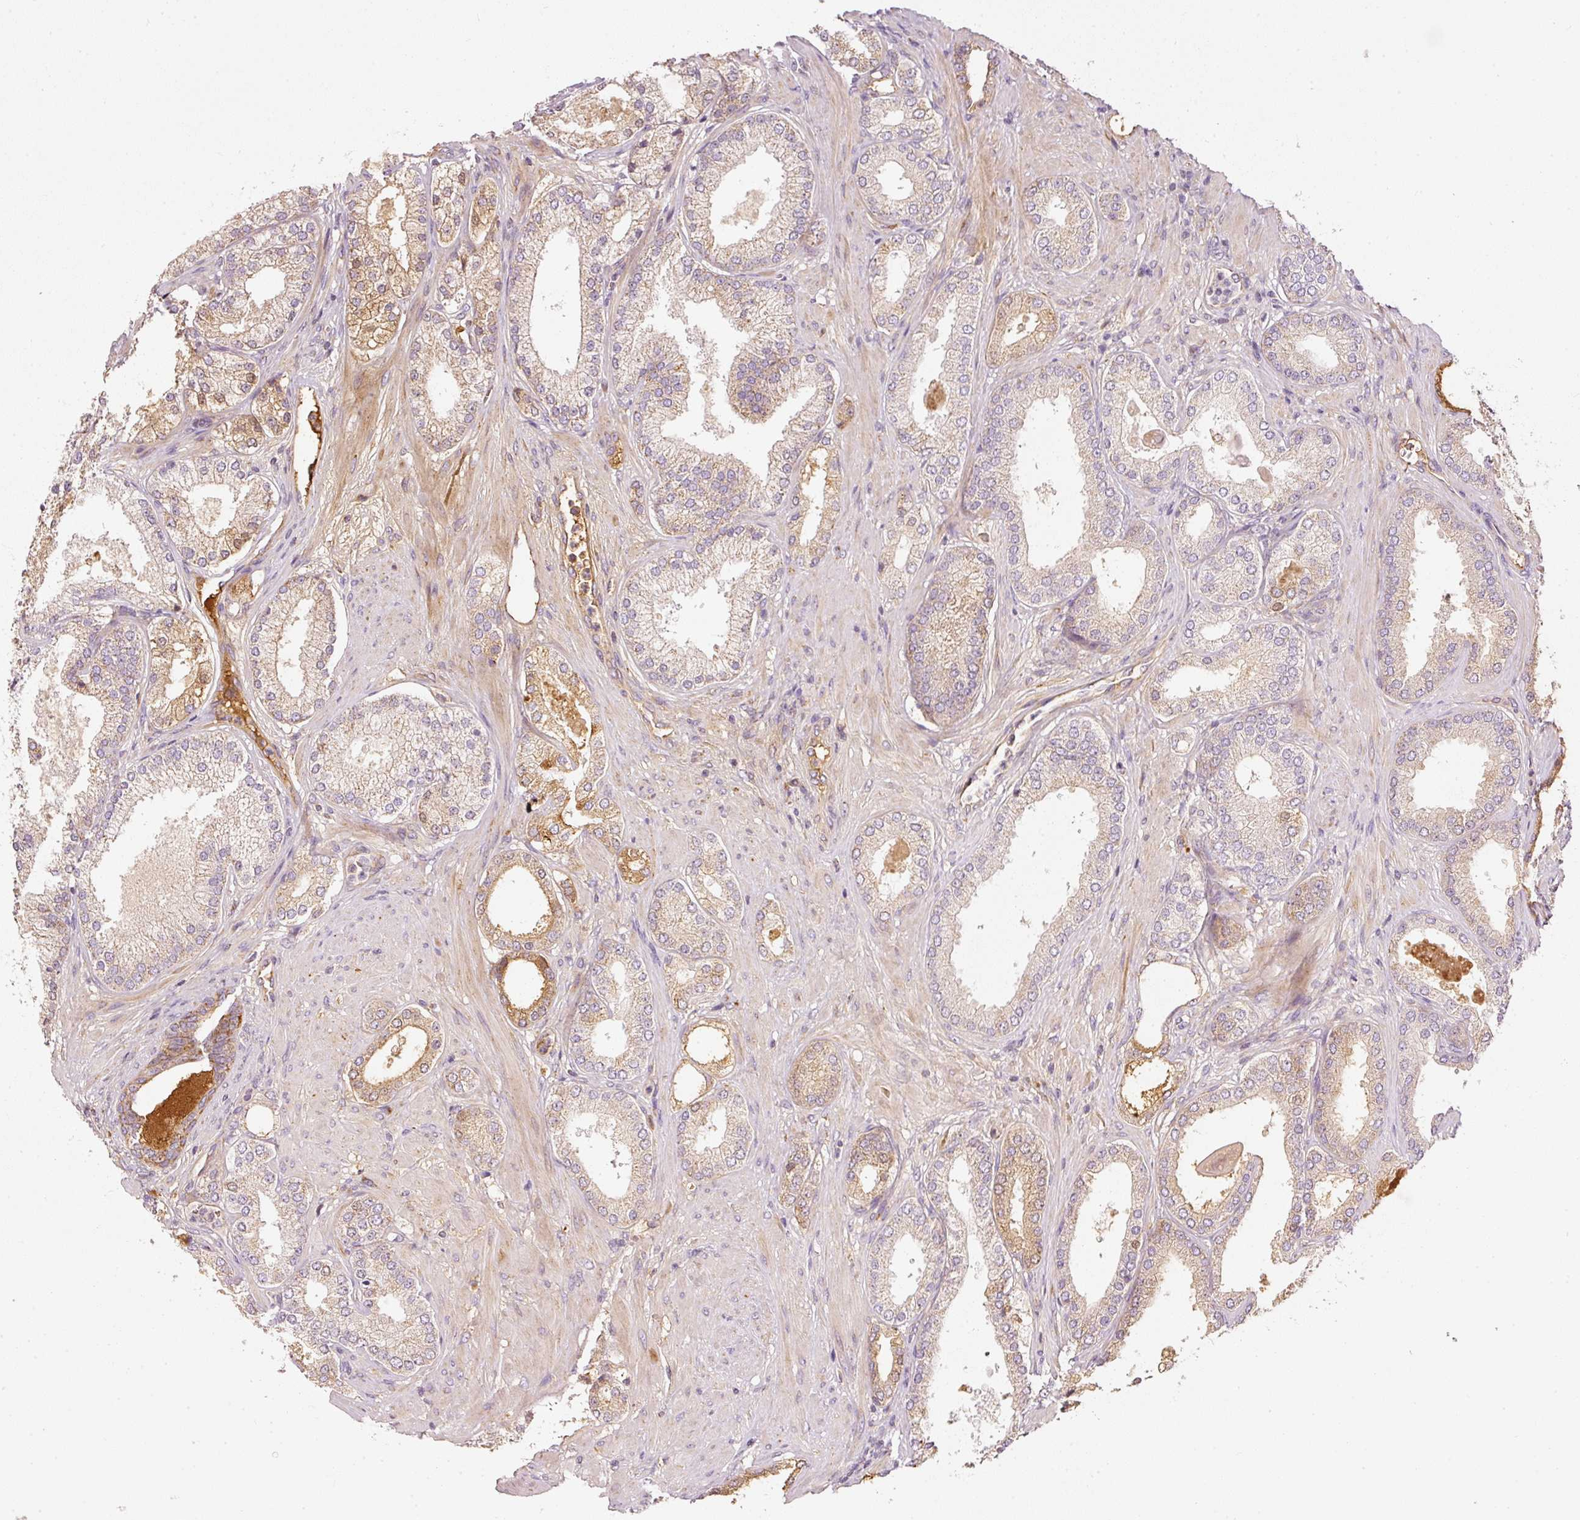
{"staining": {"intensity": "moderate", "quantity": "<25%", "location": "cytoplasmic/membranous"}, "tissue": "prostate cancer", "cell_type": "Tumor cells", "image_type": "cancer", "snomed": [{"axis": "morphology", "description": "Adenocarcinoma, Low grade"}, {"axis": "topography", "description": "Prostate"}], "caption": "Brown immunohistochemical staining in human adenocarcinoma (low-grade) (prostate) reveals moderate cytoplasmic/membranous expression in approximately <25% of tumor cells. (DAB IHC, brown staining for protein, blue staining for nuclei).", "gene": "SERPING1", "patient": {"sex": "male", "age": 59}}